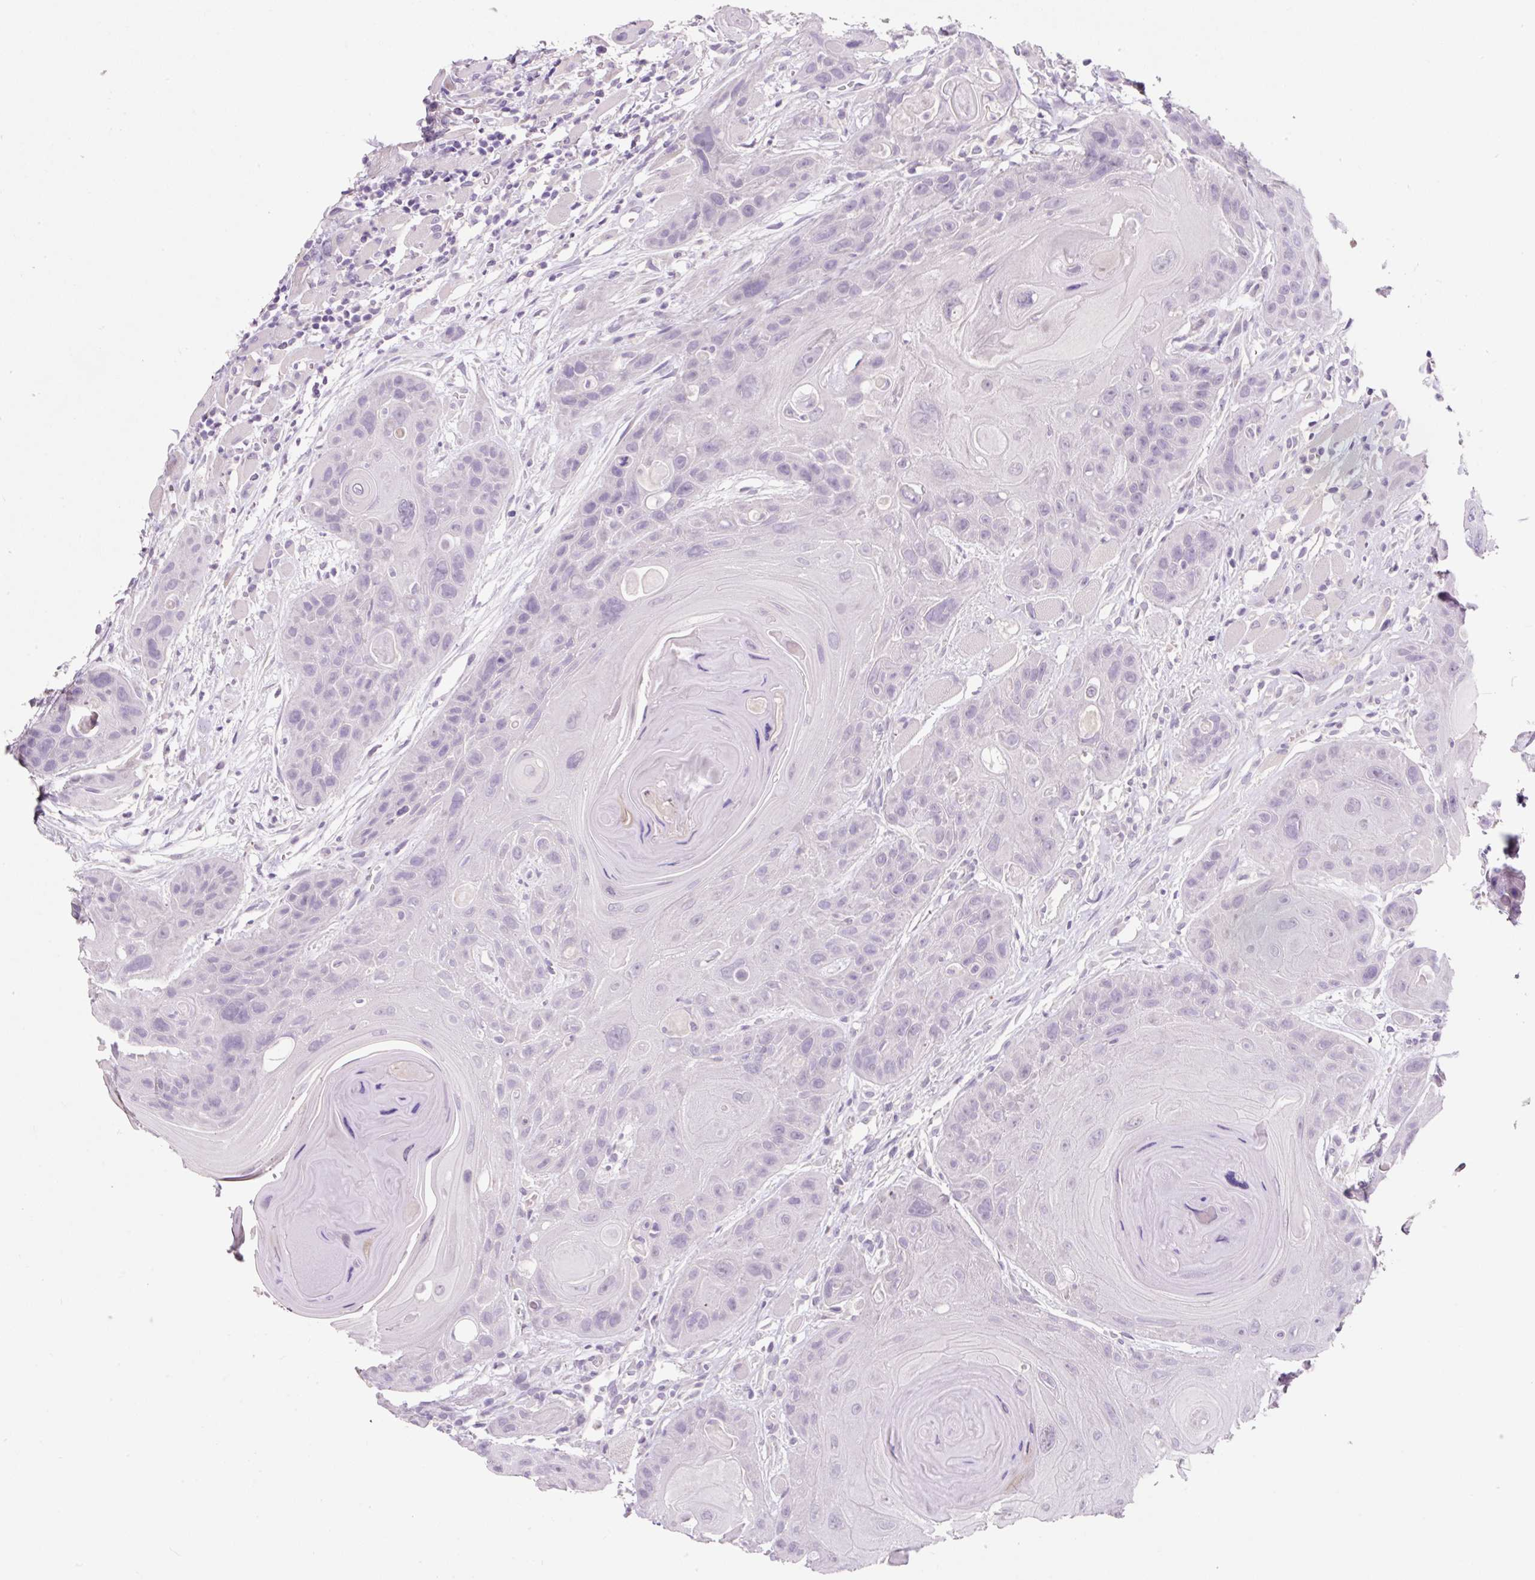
{"staining": {"intensity": "negative", "quantity": "none", "location": "none"}, "tissue": "head and neck cancer", "cell_type": "Tumor cells", "image_type": "cancer", "snomed": [{"axis": "morphology", "description": "Squamous cell carcinoma, NOS"}, {"axis": "topography", "description": "Head-Neck"}], "caption": "This is an IHC micrograph of human head and neck cancer. There is no positivity in tumor cells.", "gene": "SYP", "patient": {"sex": "female", "age": 59}}